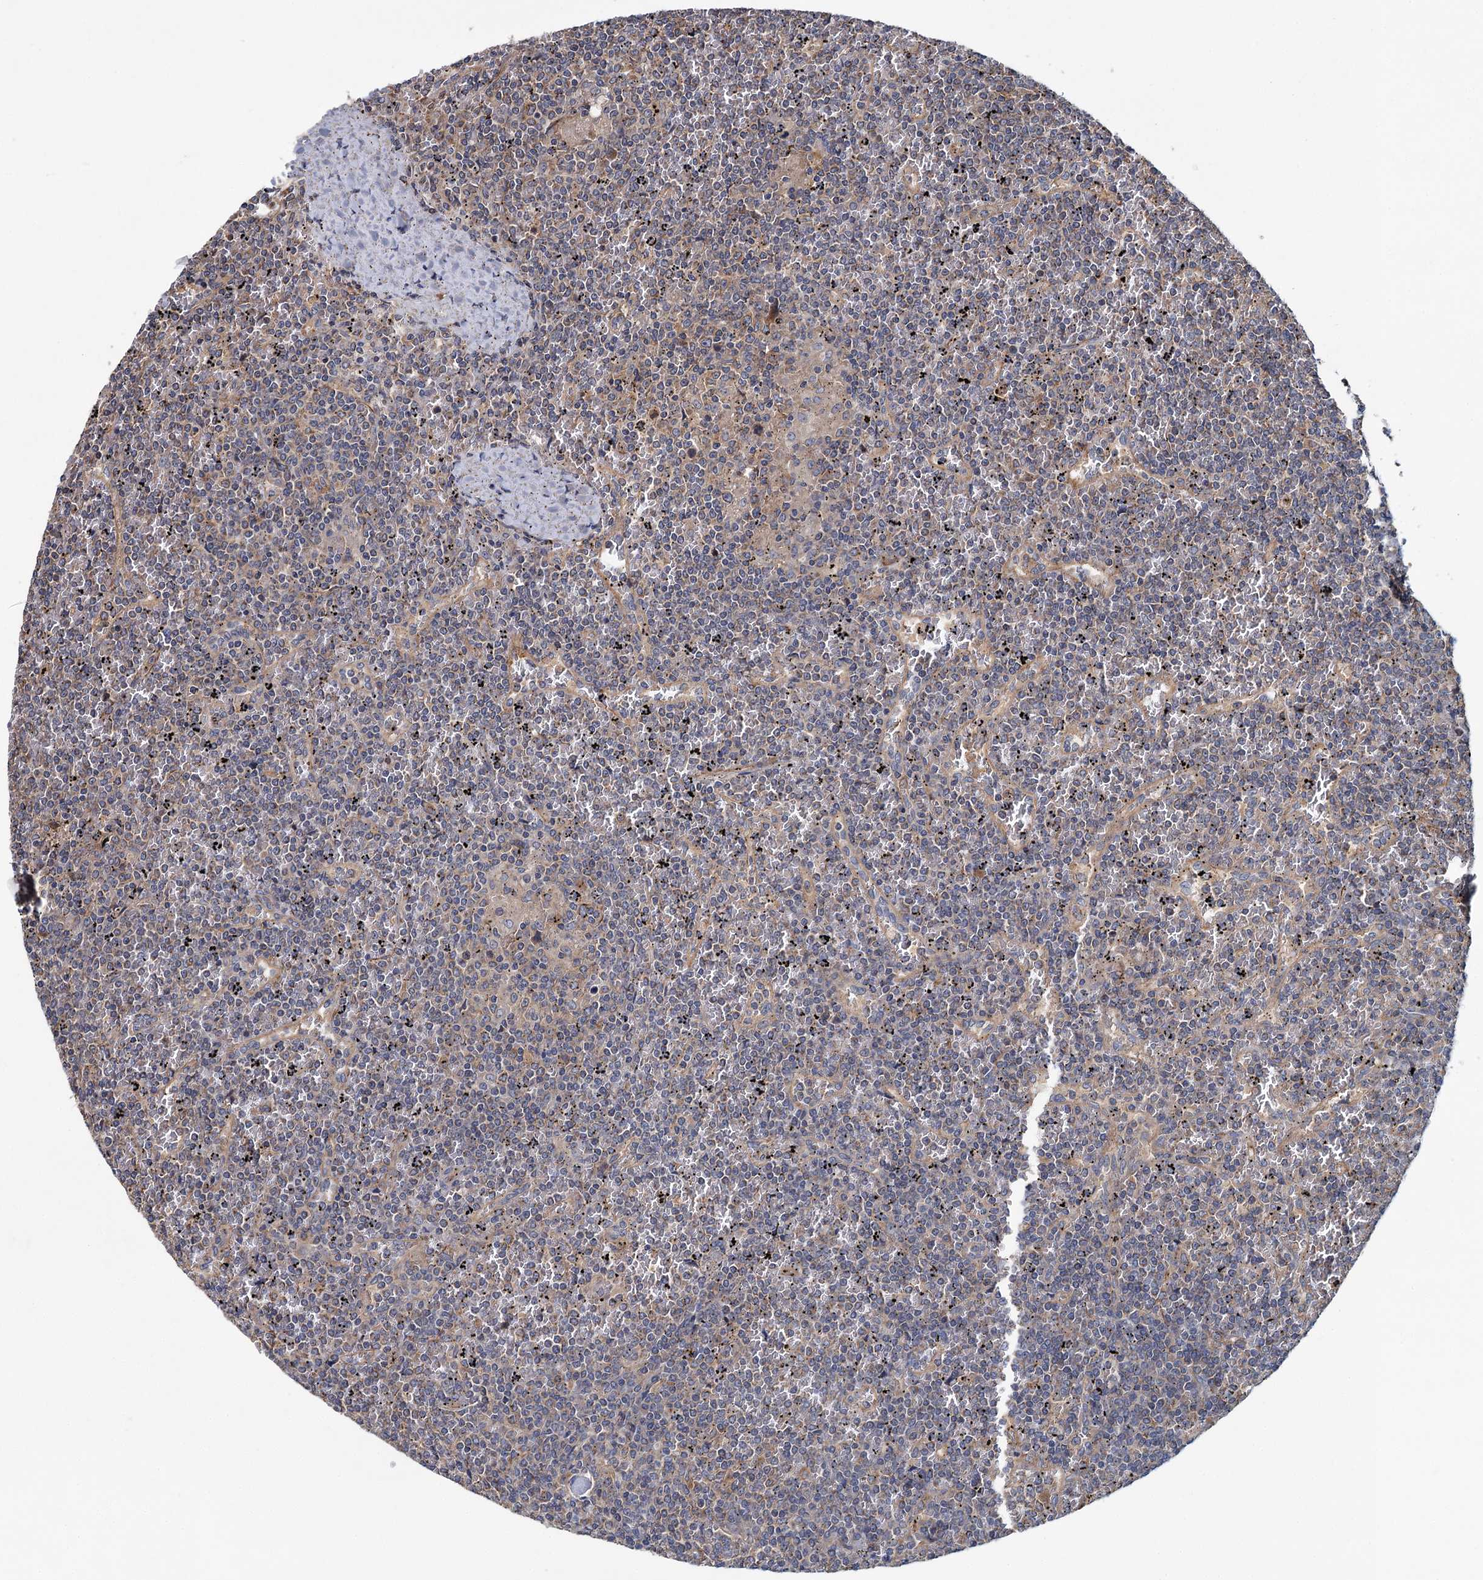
{"staining": {"intensity": "negative", "quantity": "none", "location": "none"}, "tissue": "lymphoma", "cell_type": "Tumor cells", "image_type": "cancer", "snomed": [{"axis": "morphology", "description": "Malignant lymphoma, non-Hodgkin's type, Low grade"}, {"axis": "topography", "description": "Spleen"}], "caption": "Immunohistochemistry (IHC) of low-grade malignant lymphoma, non-Hodgkin's type displays no expression in tumor cells. The staining was performed using DAB (3,3'-diaminobenzidine) to visualize the protein expression in brown, while the nuclei were stained in blue with hematoxylin (Magnification: 20x).", "gene": "MTRR", "patient": {"sex": "female", "age": 19}}